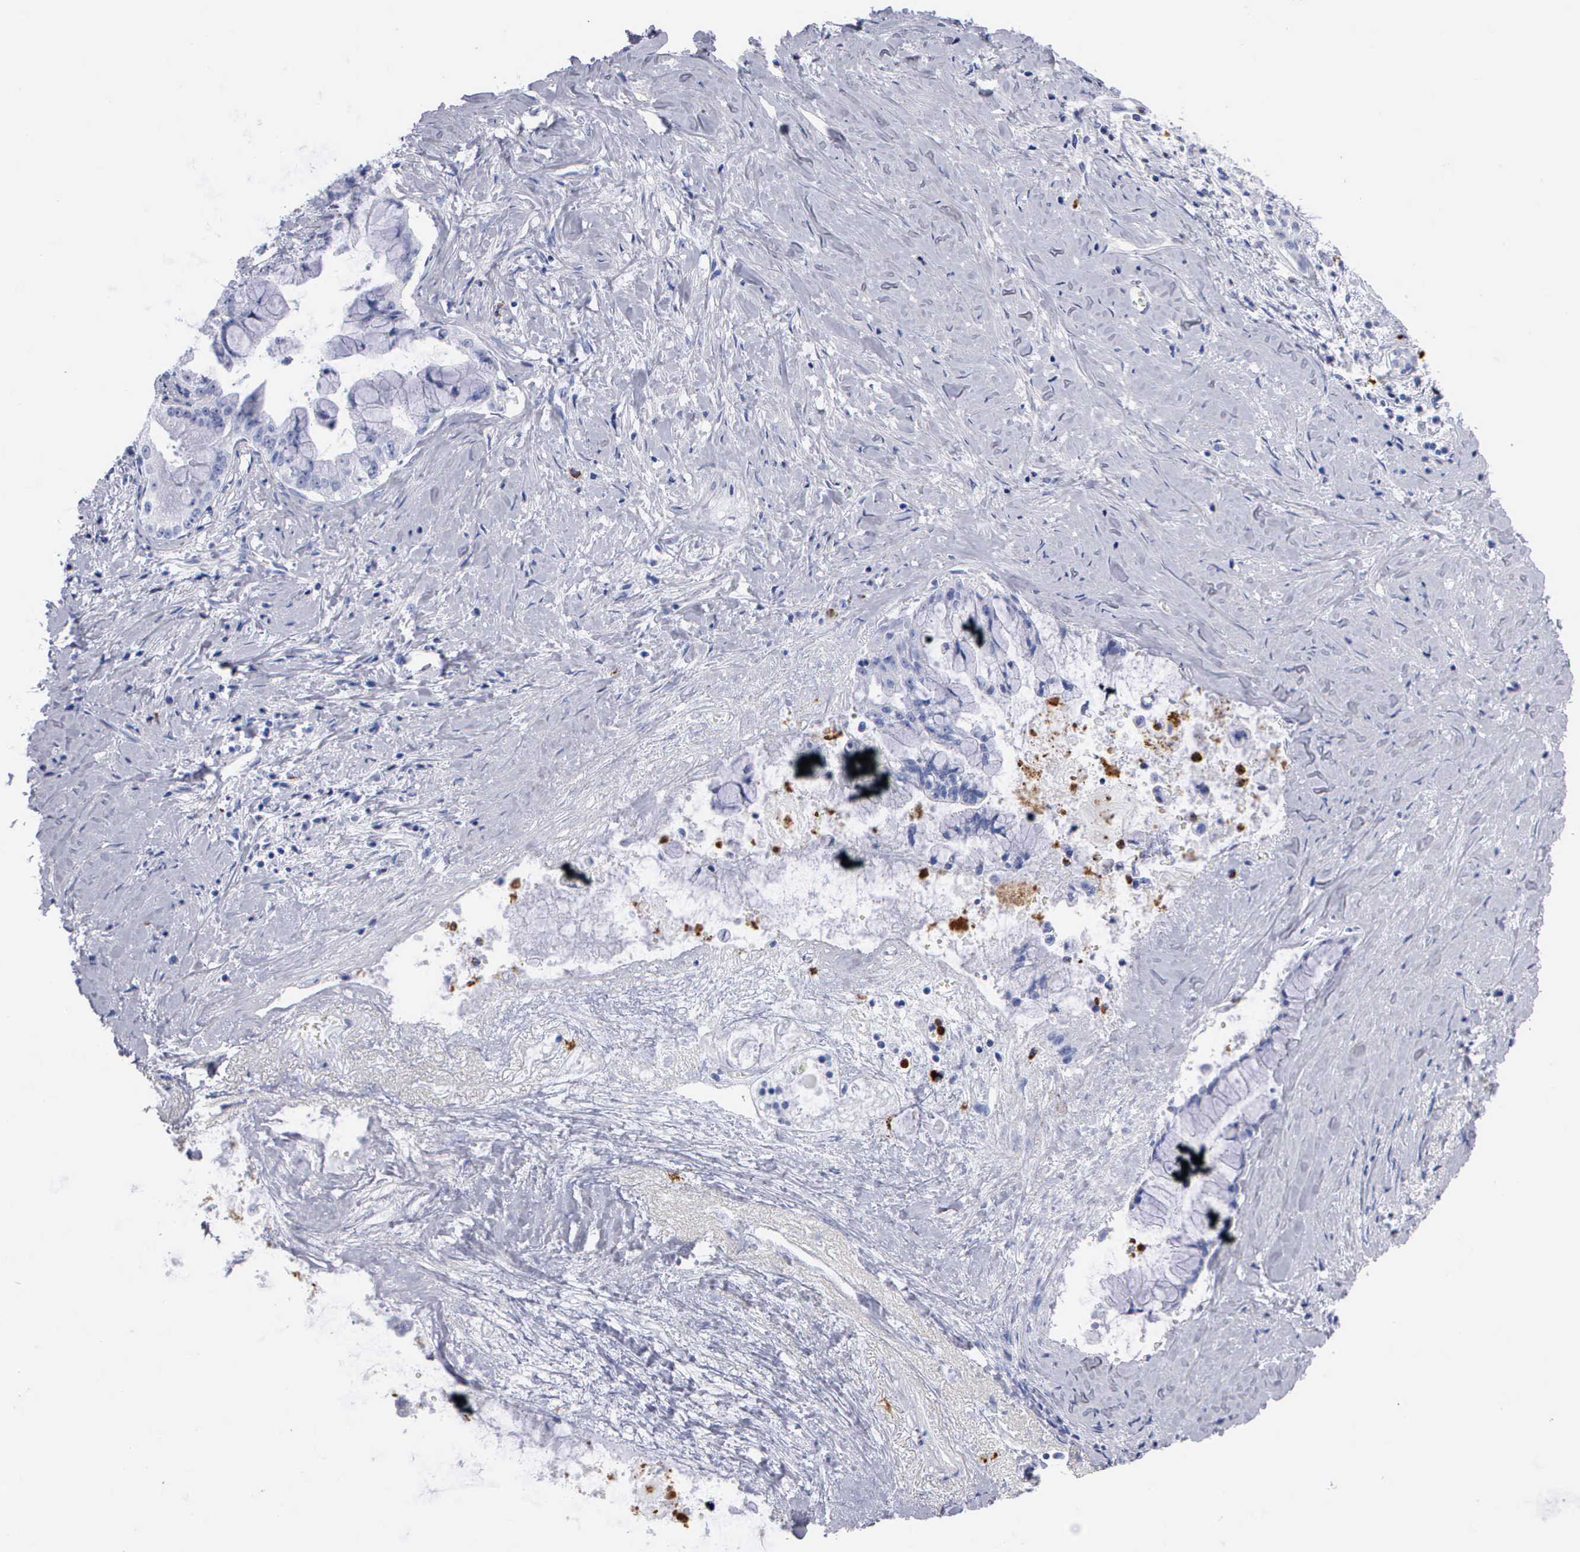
{"staining": {"intensity": "negative", "quantity": "none", "location": "none"}, "tissue": "pancreatic cancer", "cell_type": "Tumor cells", "image_type": "cancer", "snomed": [{"axis": "morphology", "description": "Adenocarcinoma, NOS"}, {"axis": "topography", "description": "Pancreas"}], "caption": "Immunohistochemical staining of adenocarcinoma (pancreatic) exhibits no significant staining in tumor cells.", "gene": "CTSG", "patient": {"sex": "male", "age": 59}}